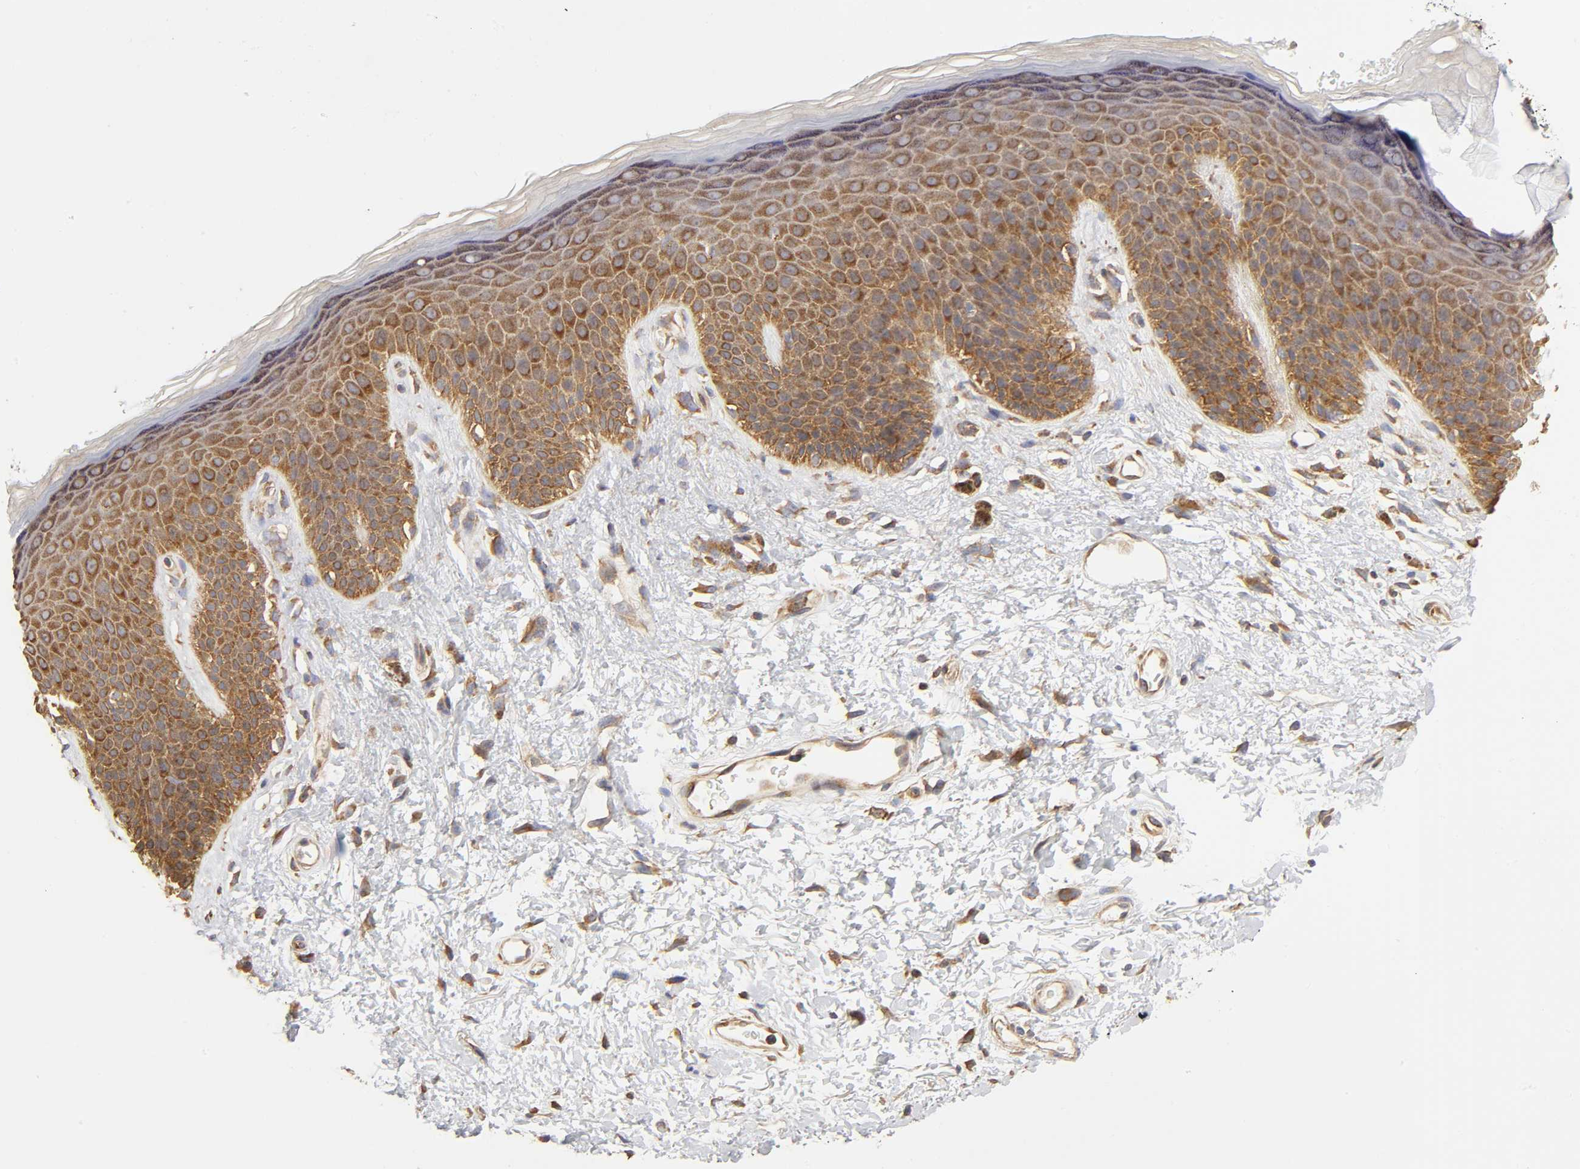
{"staining": {"intensity": "moderate", "quantity": ">75%", "location": "cytoplasmic/membranous"}, "tissue": "skin", "cell_type": "Epidermal cells", "image_type": "normal", "snomed": [{"axis": "morphology", "description": "Normal tissue, NOS"}, {"axis": "topography", "description": "Anal"}], "caption": "A high-resolution micrograph shows immunohistochemistry (IHC) staining of benign skin, which shows moderate cytoplasmic/membranous staining in about >75% of epidermal cells. (DAB (3,3'-diaminobenzidine) IHC, brown staining for protein, blue staining for nuclei).", "gene": "RPL14", "patient": {"sex": "female", "age": 46}}